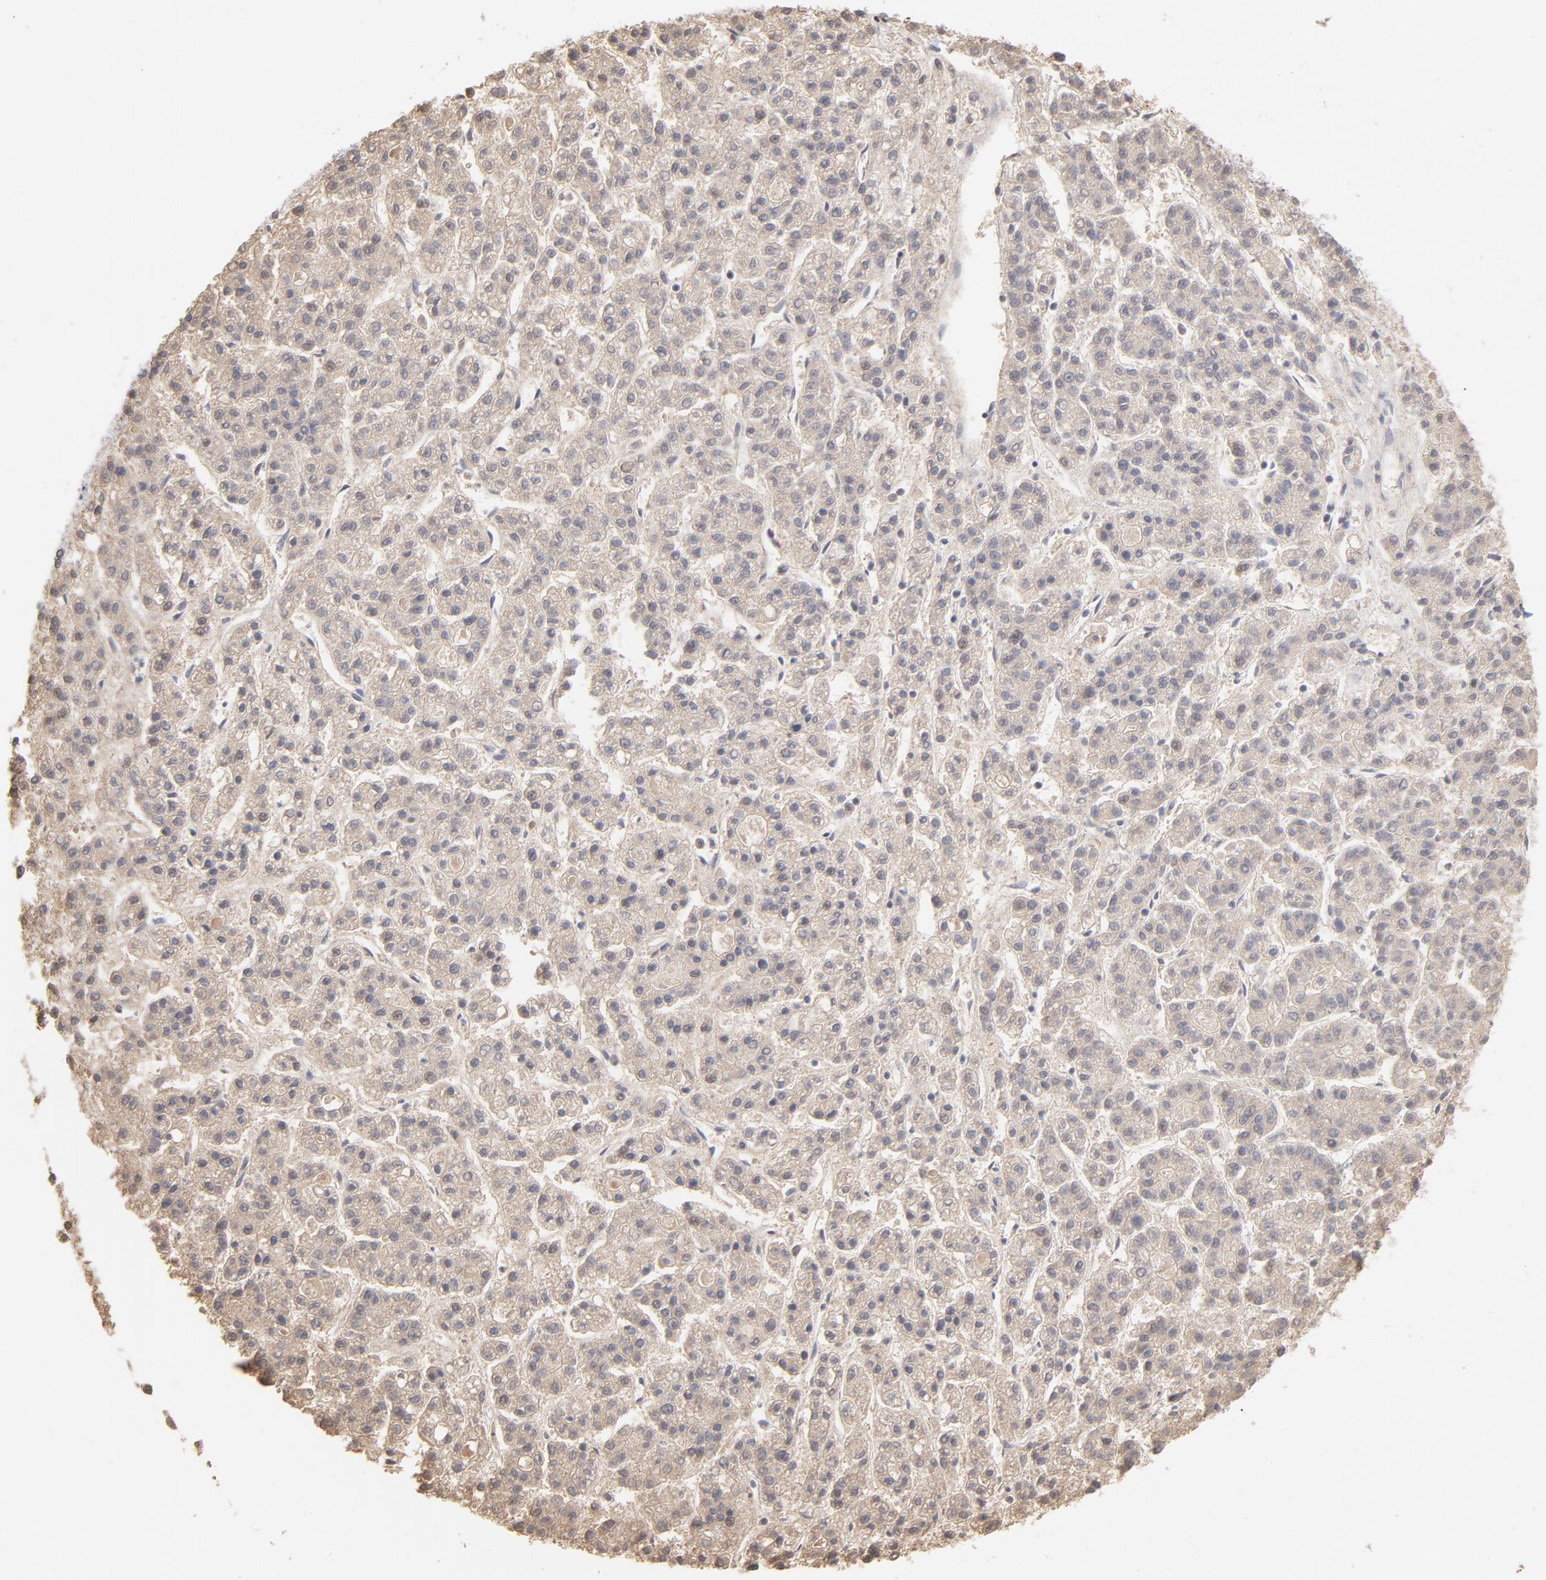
{"staining": {"intensity": "moderate", "quantity": ">75%", "location": "cytoplasmic/membranous"}, "tissue": "liver cancer", "cell_type": "Tumor cells", "image_type": "cancer", "snomed": [{"axis": "morphology", "description": "Carcinoma, Hepatocellular, NOS"}, {"axis": "topography", "description": "Liver"}], "caption": "Liver cancer (hepatocellular carcinoma) stained with DAB (3,3'-diaminobenzidine) immunohistochemistry (IHC) exhibits medium levels of moderate cytoplasmic/membranous positivity in about >75% of tumor cells.", "gene": "ARG1", "patient": {"sex": "male", "age": 70}}